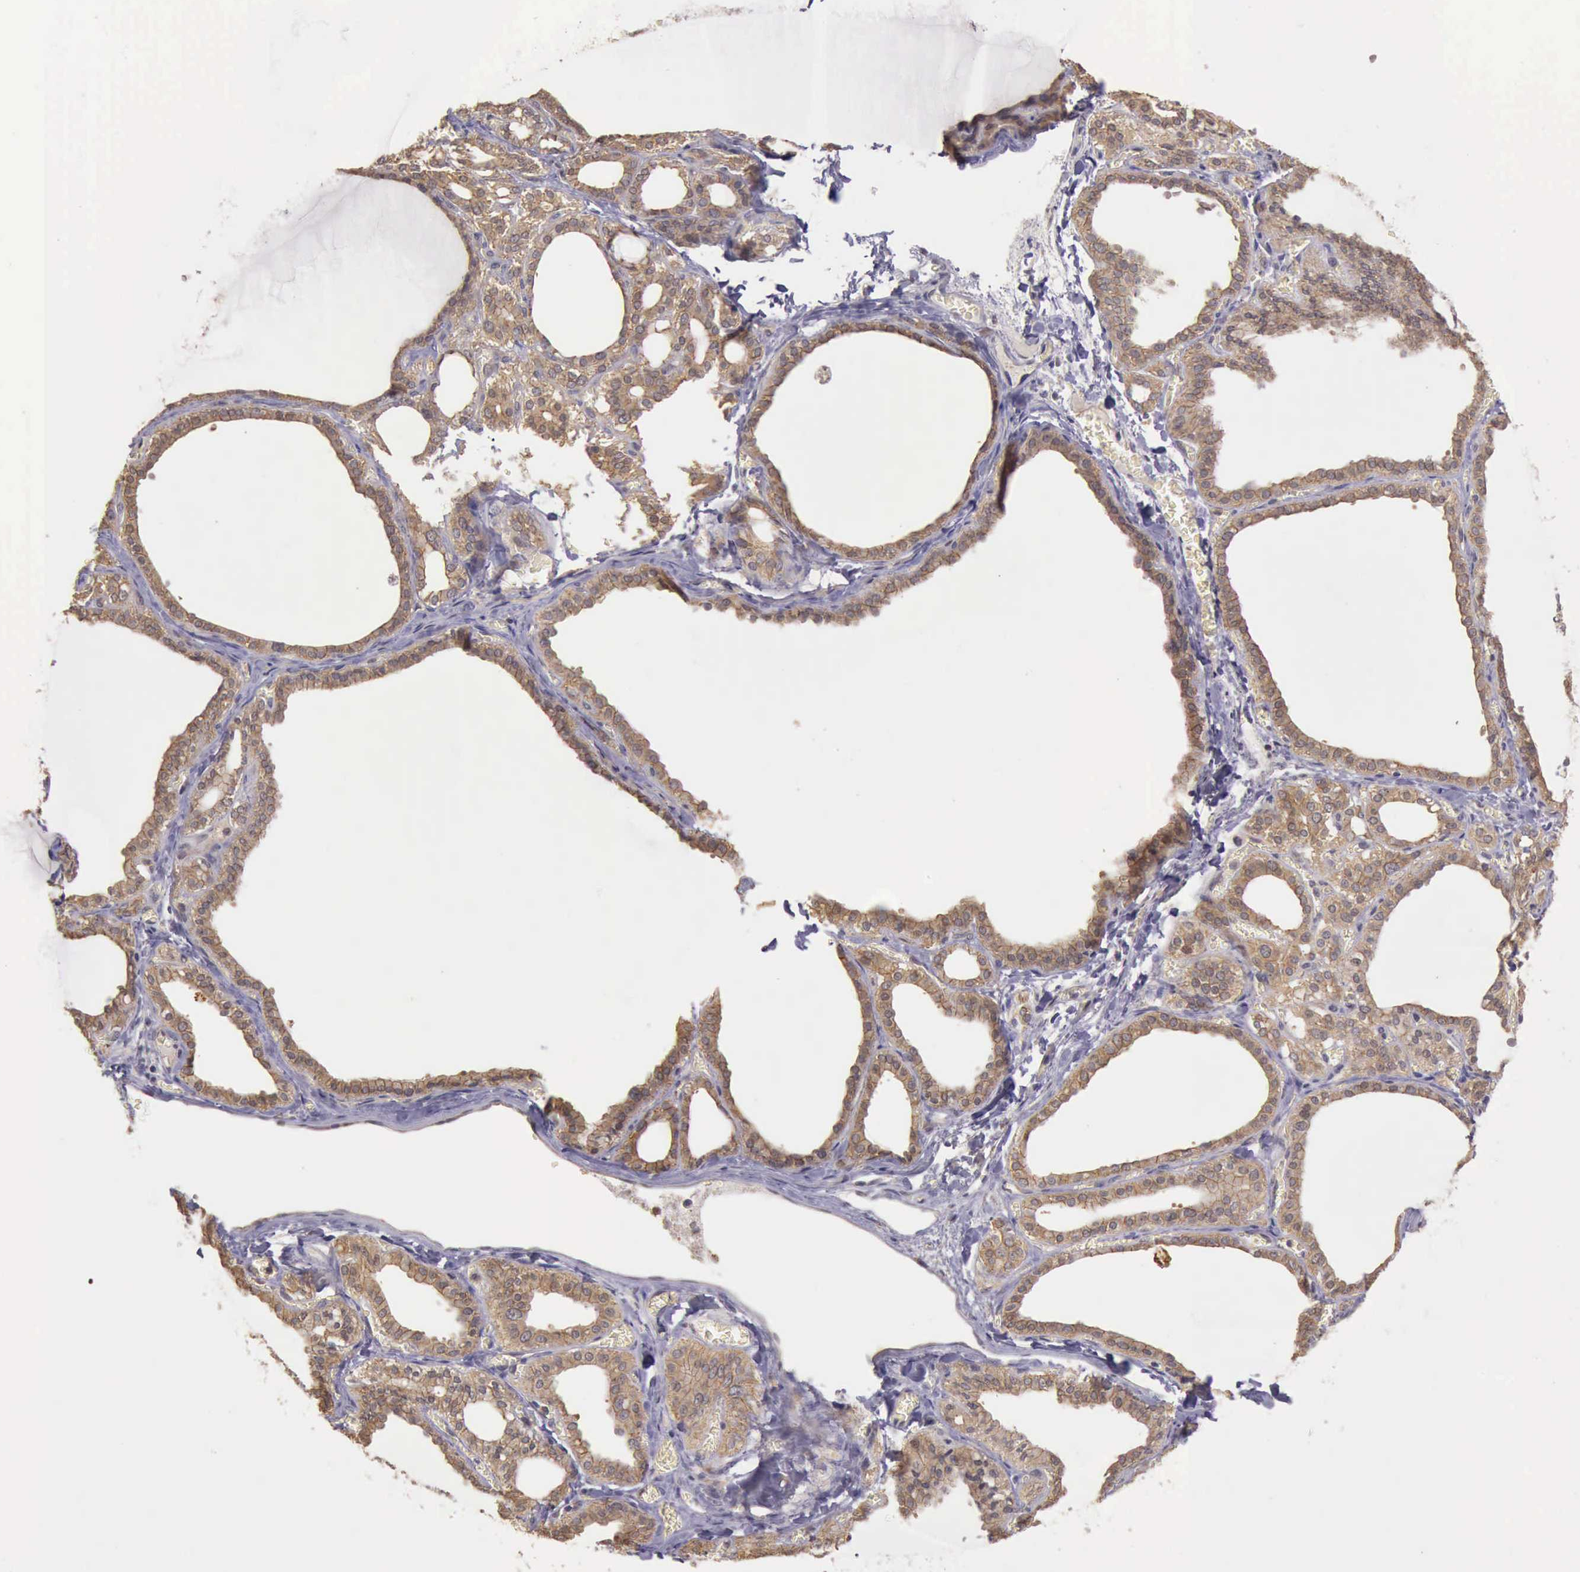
{"staining": {"intensity": "strong", "quantity": ">75%", "location": "cytoplasmic/membranous"}, "tissue": "thyroid gland", "cell_type": "Glandular cells", "image_type": "normal", "snomed": [{"axis": "morphology", "description": "Normal tissue, NOS"}, {"axis": "topography", "description": "Thyroid gland"}], "caption": "This is a photomicrograph of IHC staining of normal thyroid gland, which shows strong staining in the cytoplasmic/membranous of glandular cells.", "gene": "EIF5", "patient": {"sex": "female", "age": 55}}